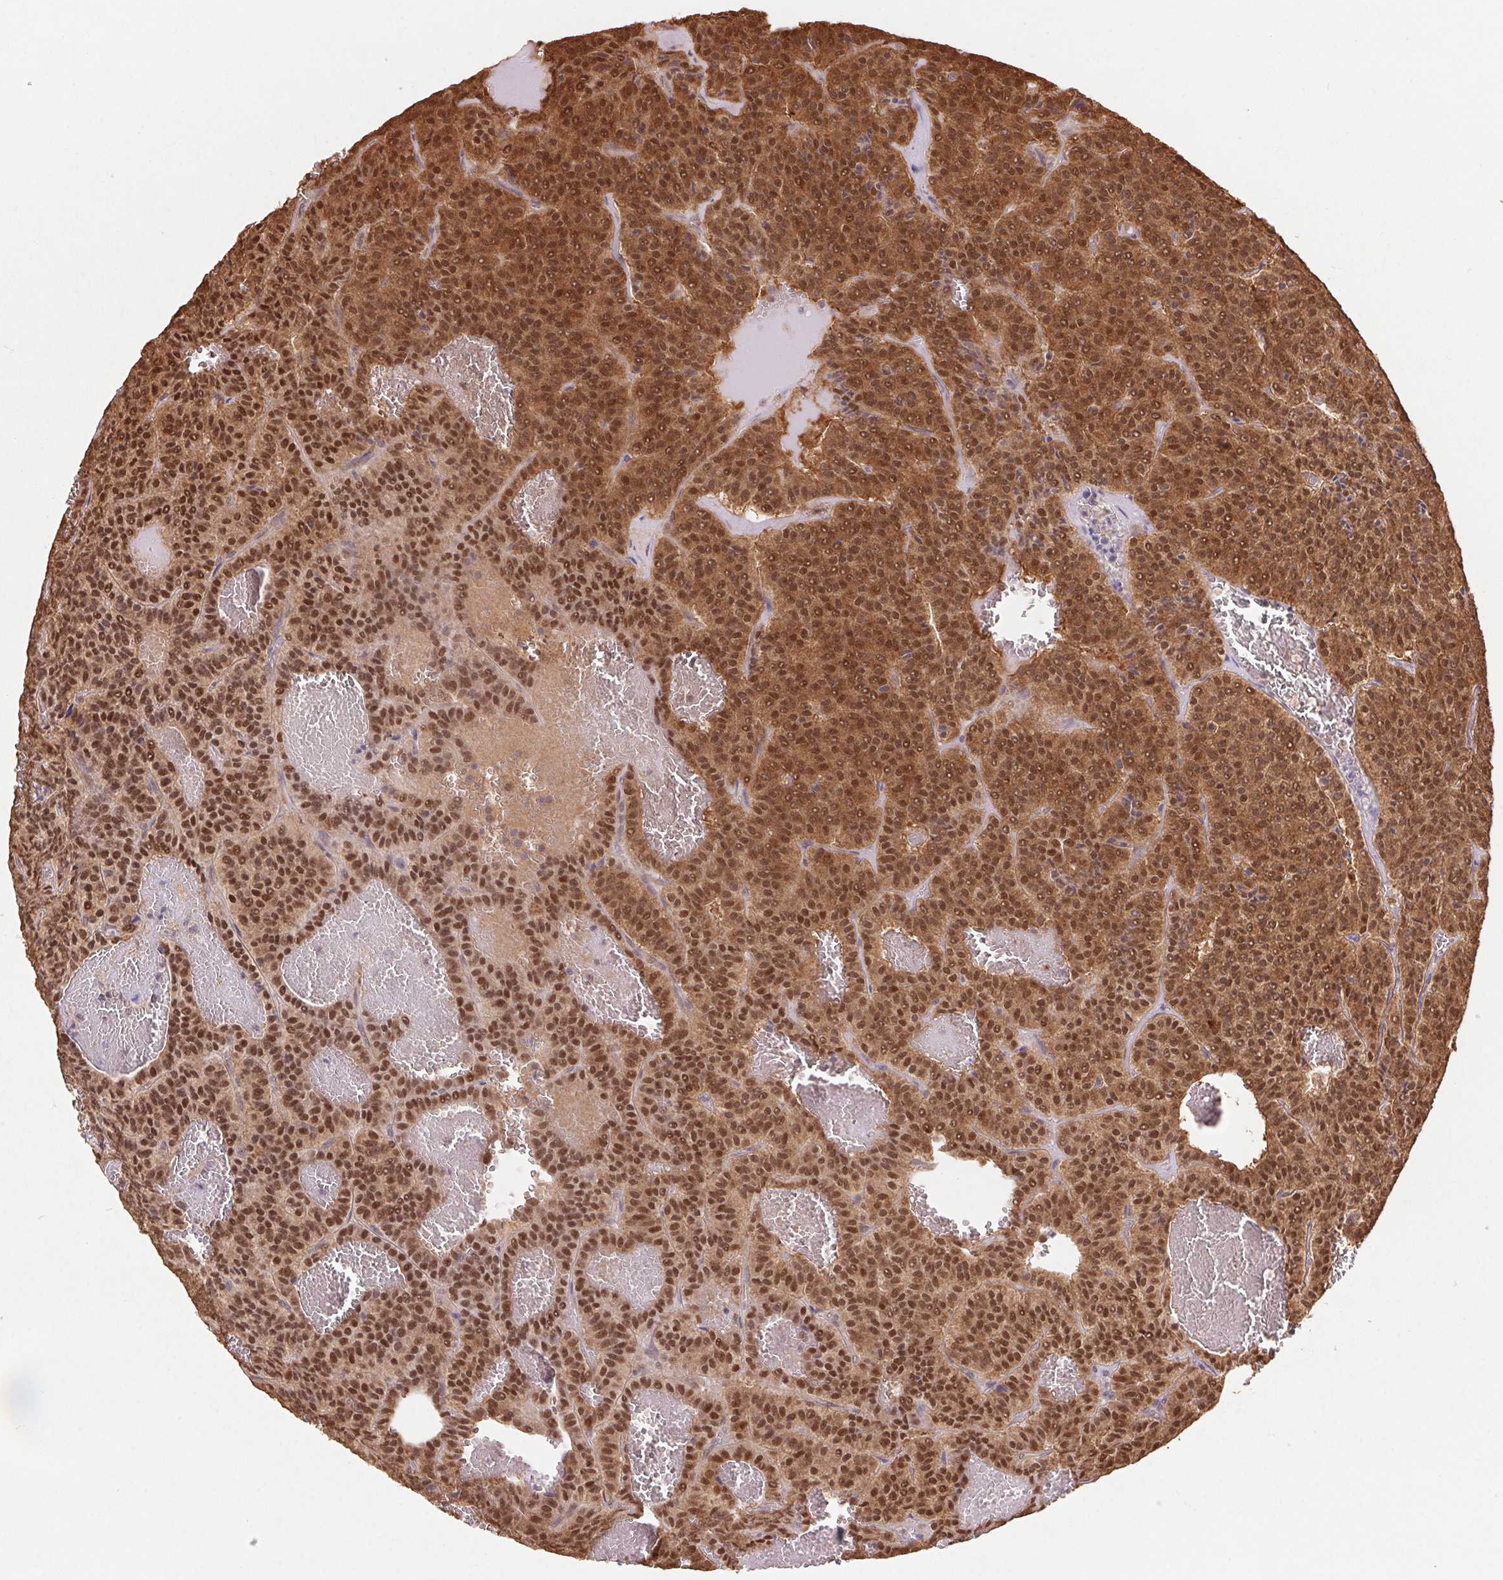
{"staining": {"intensity": "strong", "quantity": ">75%", "location": "cytoplasmic/membranous,nuclear"}, "tissue": "carcinoid", "cell_type": "Tumor cells", "image_type": "cancer", "snomed": [{"axis": "morphology", "description": "Carcinoid, malignant, NOS"}, {"axis": "topography", "description": "Lung"}], "caption": "Protein staining reveals strong cytoplasmic/membranous and nuclear positivity in approximately >75% of tumor cells in carcinoid. Nuclei are stained in blue.", "gene": "CUTA", "patient": {"sex": "male", "age": 70}}